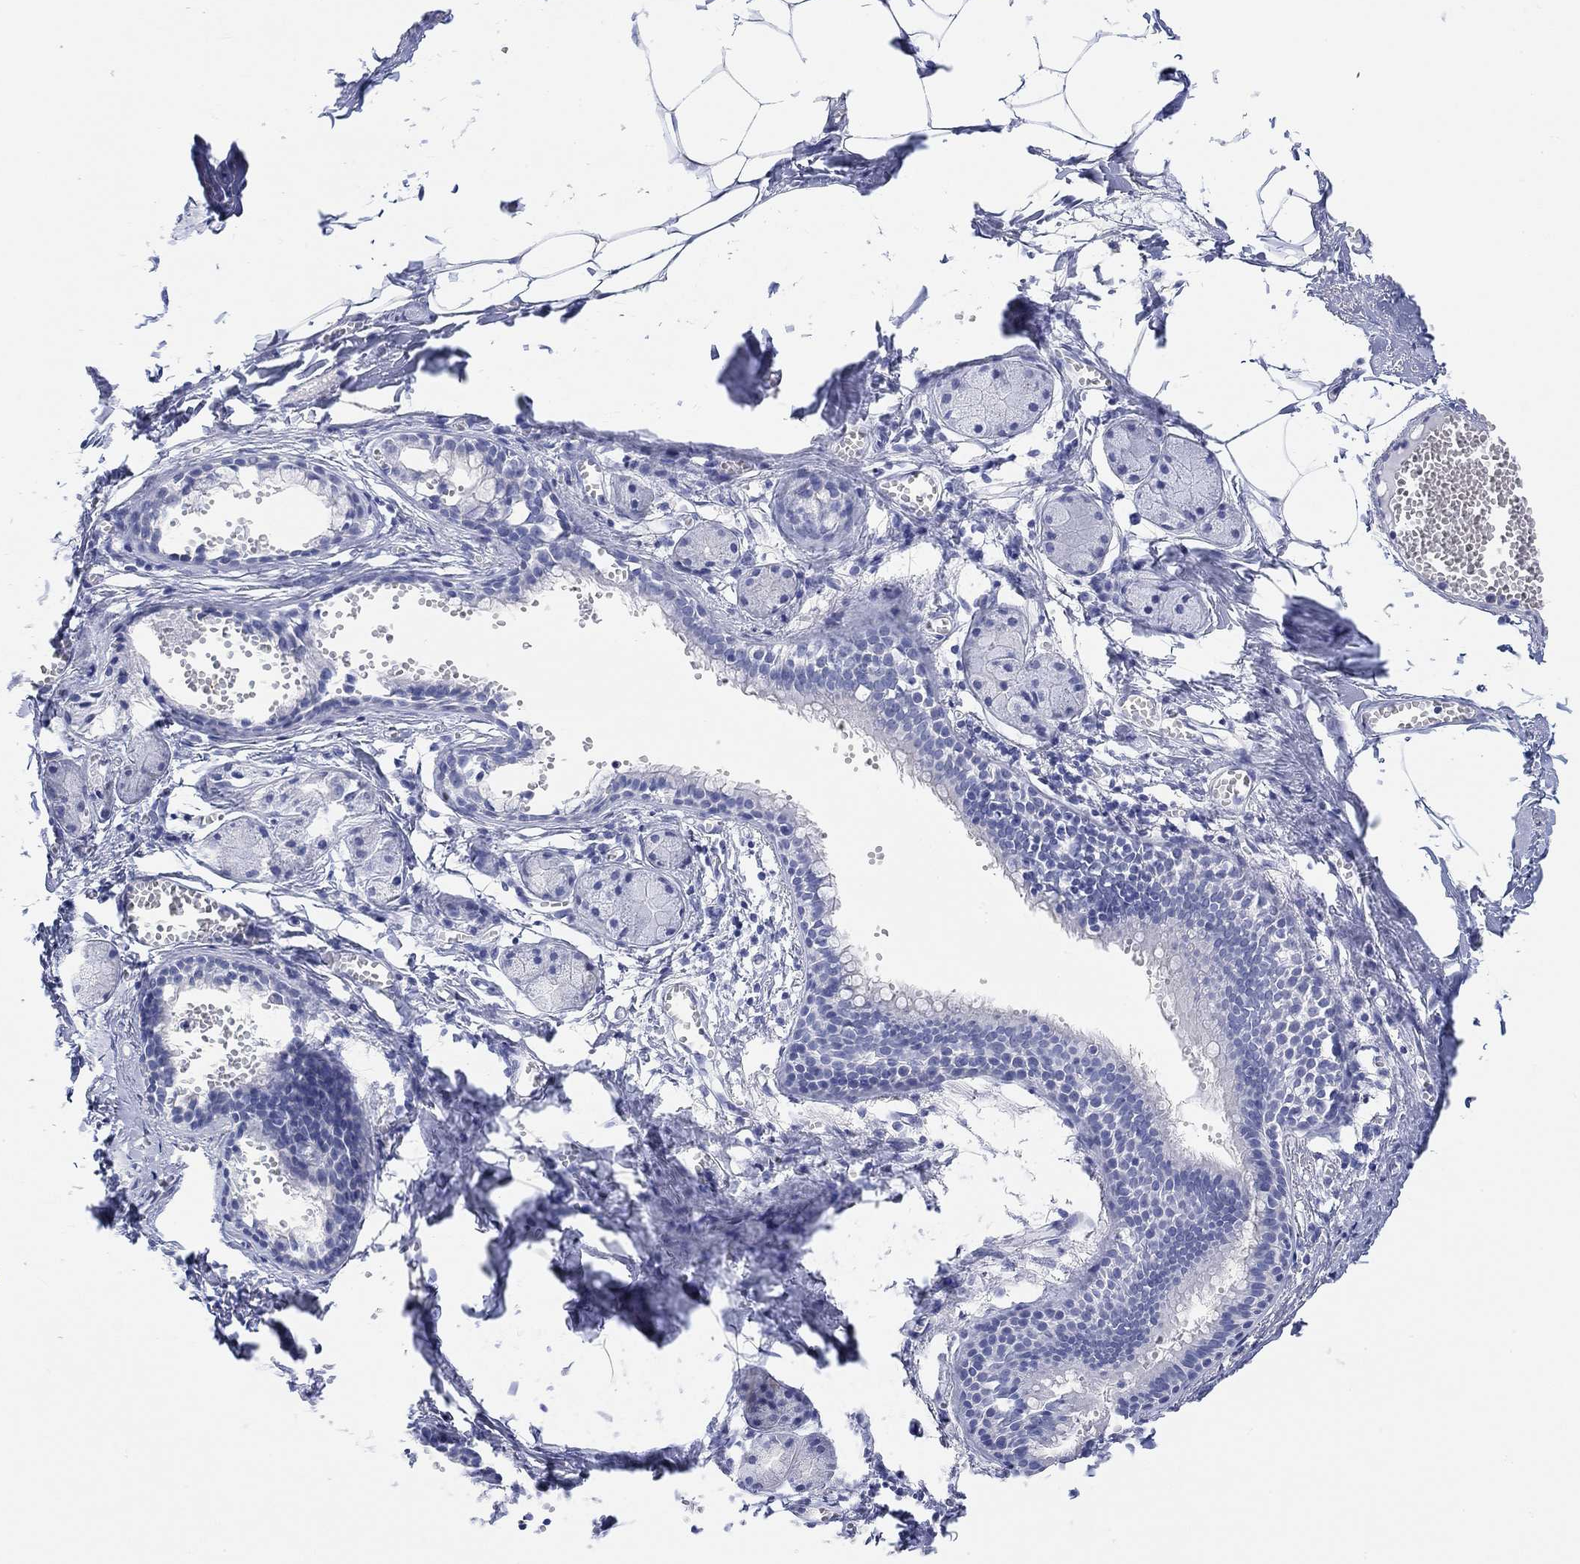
{"staining": {"intensity": "negative", "quantity": "none", "location": "none"}, "tissue": "adipose tissue", "cell_type": "Adipocytes", "image_type": "normal", "snomed": [{"axis": "morphology", "description": "Normal tissue, NOS"}, {"axis": "morphology", "description": "Squamous cell carcinoma, NOS"}, {"axis": "topography", "description": "Cartilage tissue"}, {"axis": "topography", "description": "Lung"}], "caption": "Immunohistochemistry (IHC) micrograph of normal adipose tissue stained for a protein (brown), which reveals no expression in adipocytes.", "gene": "XIRP2", "patient": {"sex": "male", "age": 66}}